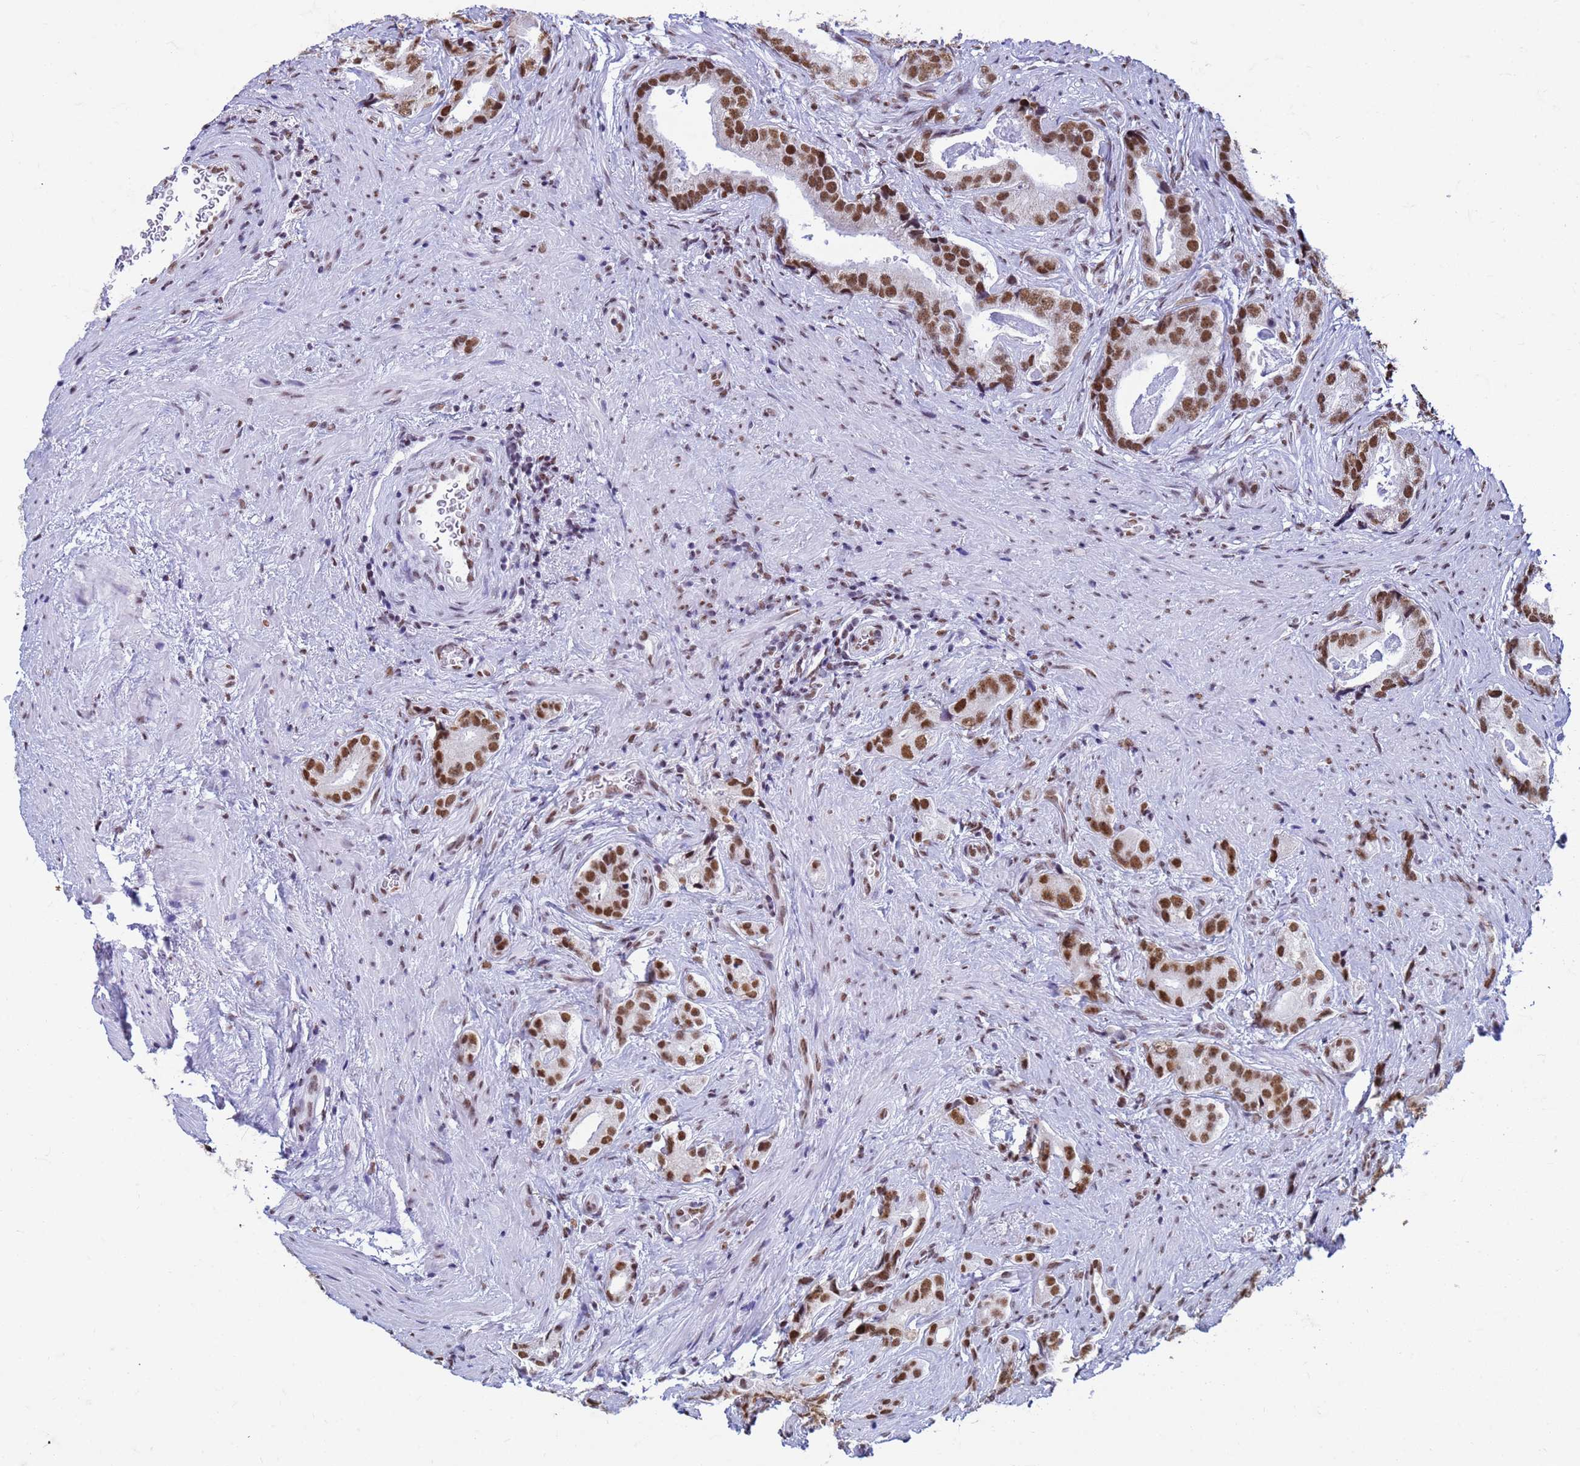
{"staining": {"intensity": "strong", "quantity": ">75%", "location": "nuclear"}, "tissue": "prostate cancer", "cell_type": "Tumor cells", "image_type": "cancer", "snomed": [{"axis": "morphology", "description": "Adenocarcinoma, Low grade"}, {"axis": "topography", "description": "Prostate"}], "caption": "Prostate cancer tissue exhibits strong nuclear positivity in approximately >75% of tumor cells, visualized by immunohistochemistry. Immunohistochemistry stains the protein in brown and the nuclei are stained blue.", "gene": "FAM170B", "patient": {"sex": "male", "age": 71}}